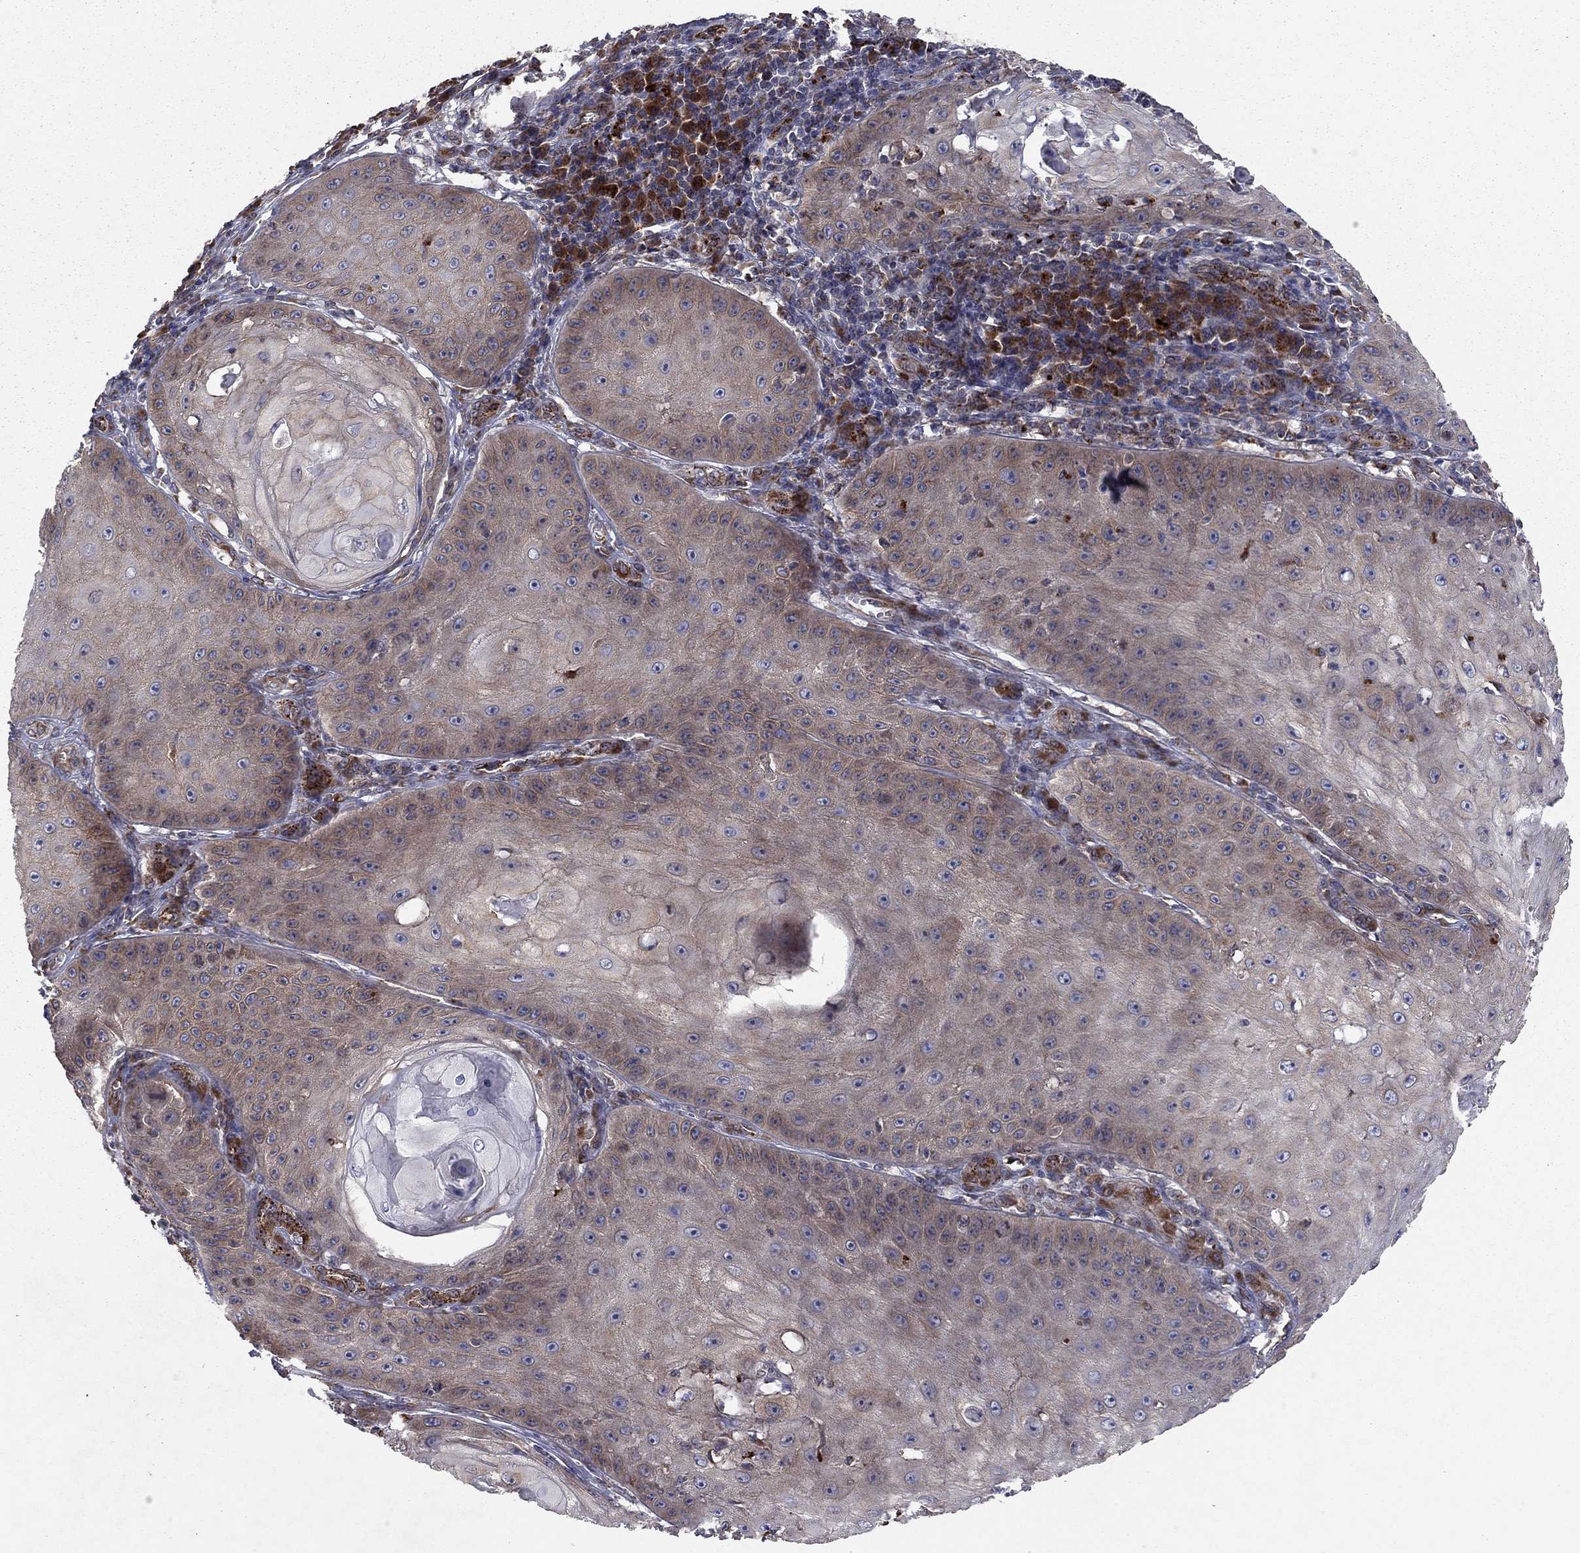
{"staining": {"intensity": "weak", "quantity": "<25%", "location": "cytoplasmic/membranous"}, "tissue": "skin cancer", "cell_type": "Tumor cells", "image_type": "cancer", "snomed": [{"axis": "morphology", "description": "Squamous cell carcinoma, NOS"}, {"axis": "topography", "description": "Skin"}], "caption": "Tumor cells are negative for brown protein staining in skin cancer. (Stains: DAB IHC with hematoxylin counter stain, Microscopy: brightfield microscopy at high magnification).", "gene": "YIF1A", "patient": {"sex": "male", "age": 70}}